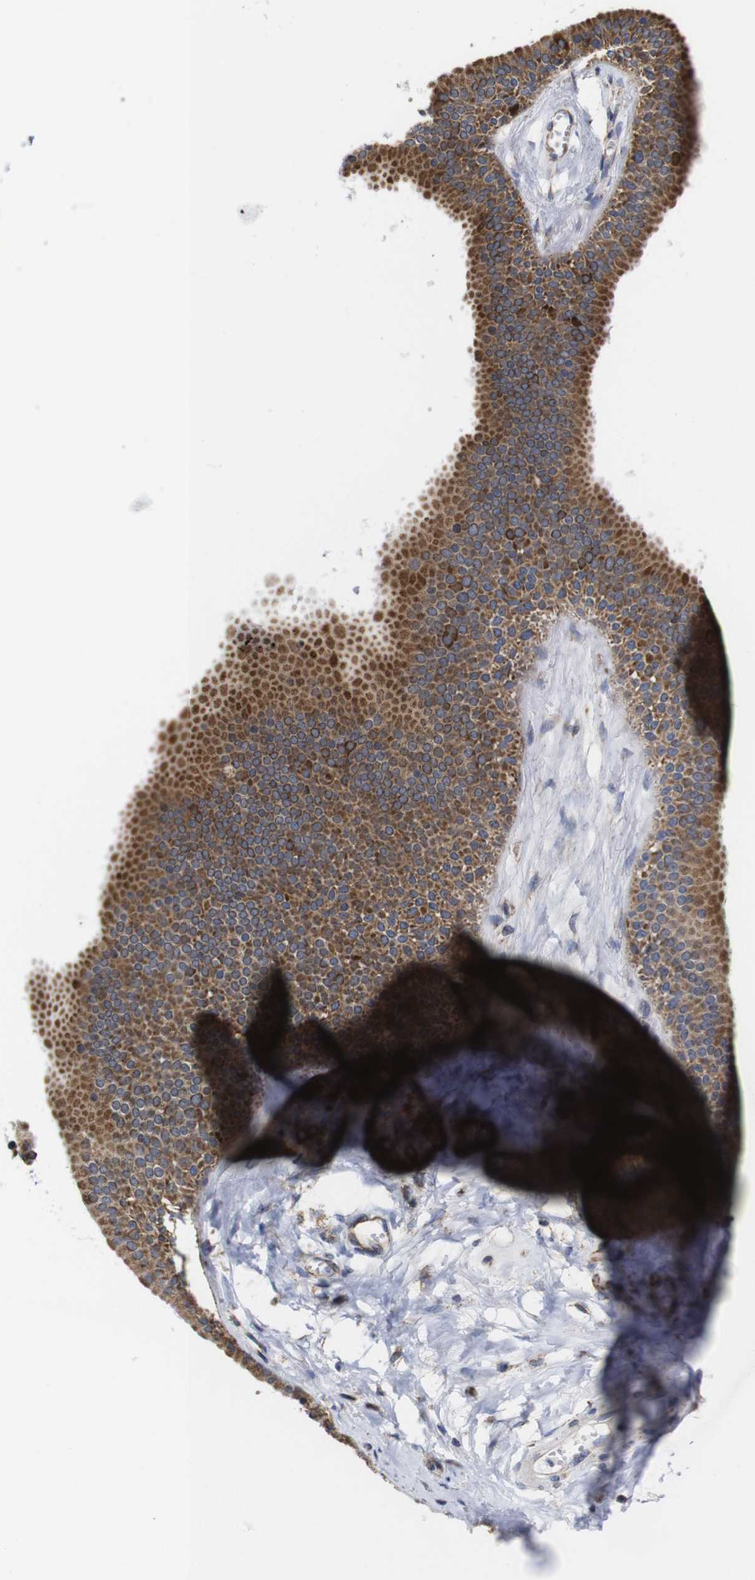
{"staining": {"intensity": "moderate", "quantity": "25%-75%", "location": "cytoplasmic/membranous"}, "tissue": "adipose tissue", "cell_type": "Adipocytes", "image_type": "normal", "snomed": [{"axis": "morphology", "description": "Normal tissue, NOS"}, {"axis": "morphology", "description": "Inflammation, NOS"}, {"axis": "topography", "description": "Salivary gland"}, {"axis": "topography", "description": "Peripheral nerve tissue"}], "caption": "IHC of benign human adipose tissue exhibits medium levels of moderate cytoplasmic/membranous staining in about 25%-75% of adipocytes. The staining was performed using DAB (3,3'-diaminobenzidine), with brown indicating positive protein expression. Nuclei are stained blue with hematoxylin.", "gene": "C17orf80", "patient": {"sex": "female", "age": 75}}